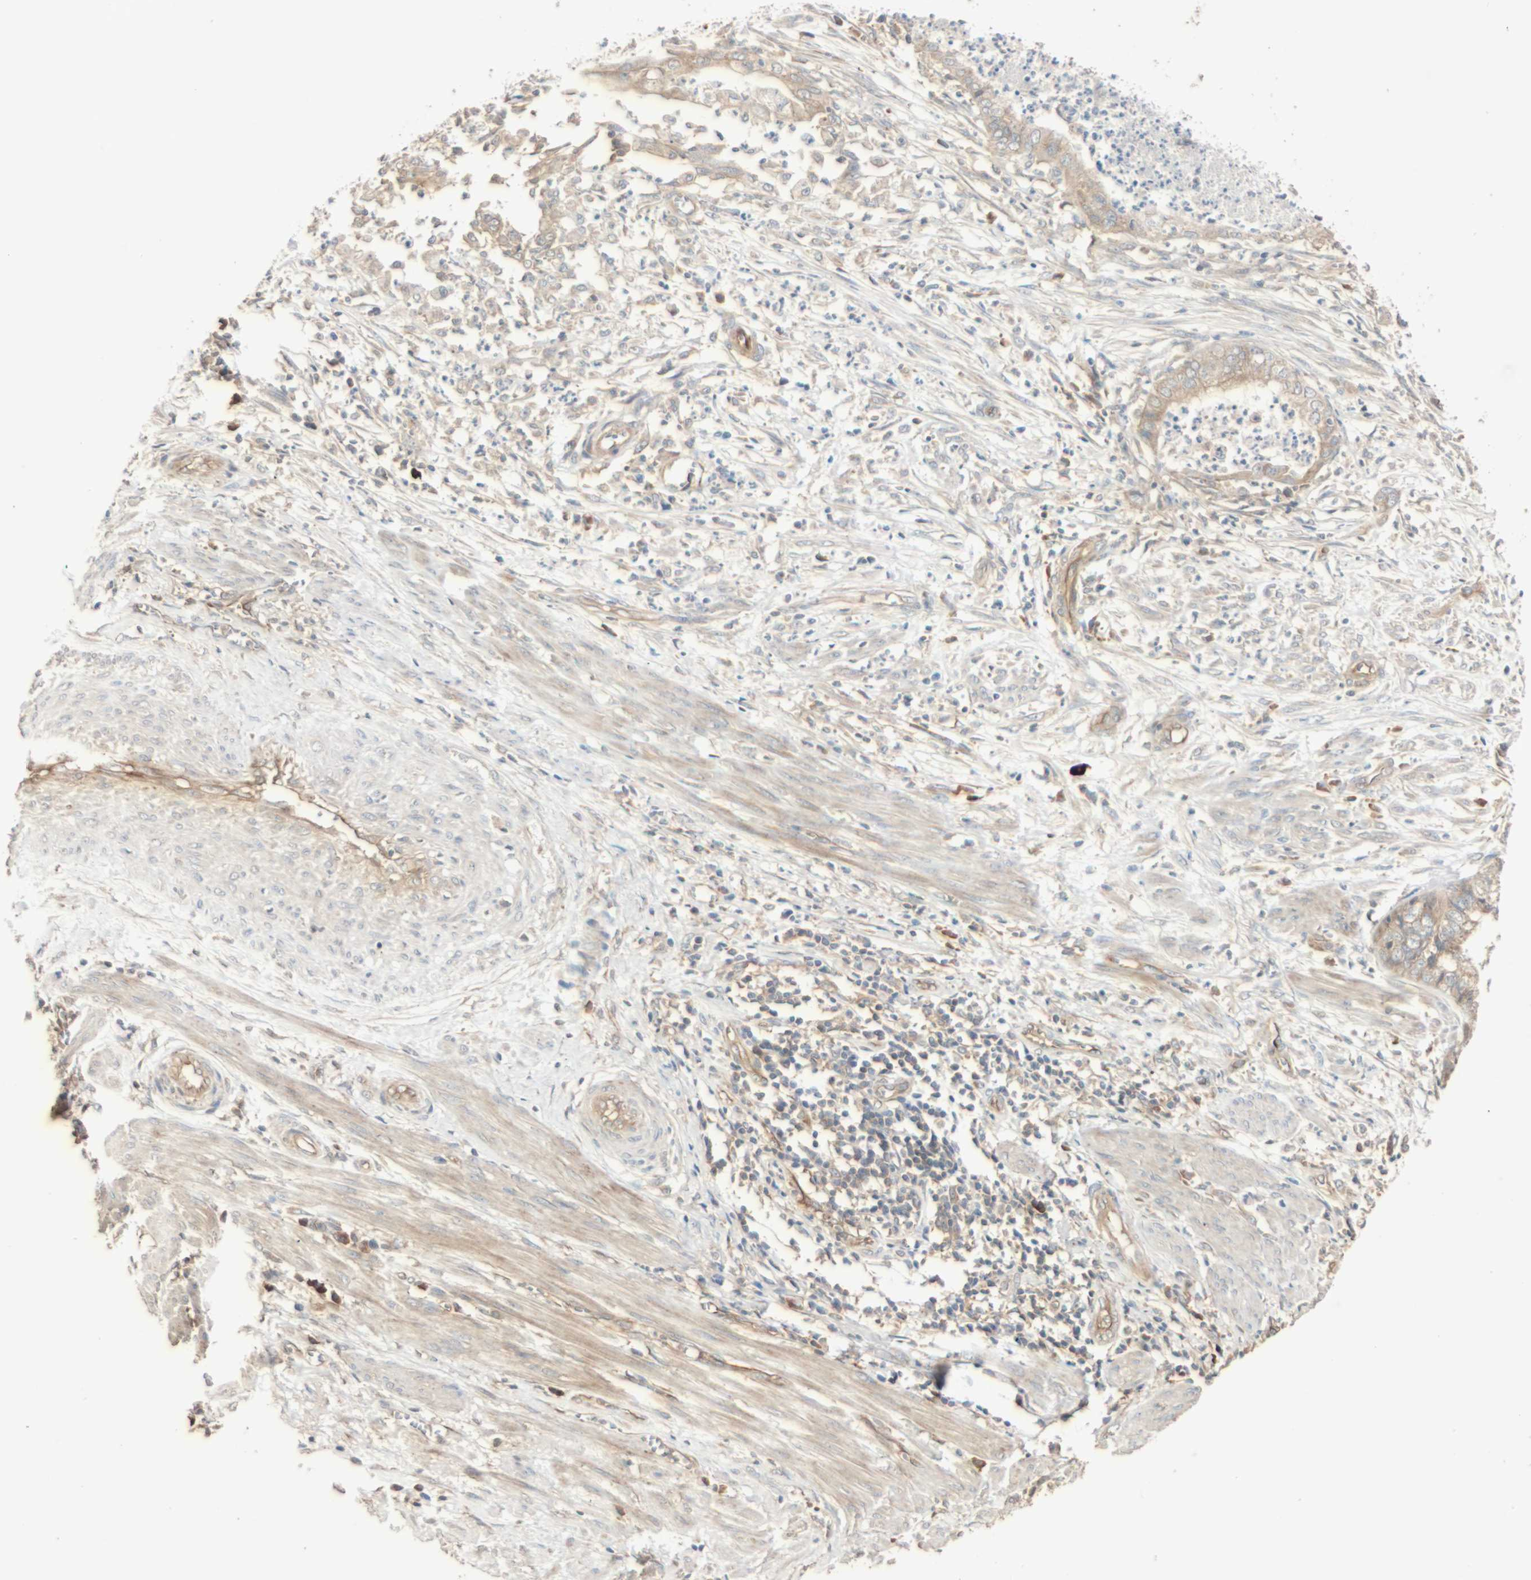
{"staining": {"intensity": "weak", "quantity": ">75%", "location": "cytoplasmic/membranous"}, "tissue": "endometrial cancer", "cell_type": "Tumor cells", "image_type": "cancer", "snomed": [{"axis": "morphology", "description": "Necrosis, NOS"}, {"axis": "morphology", "description": "Adenocarcinoma, NOS"}, {"axis": "topography", "description": "Endometrium"}], "caption": "Weak cytoplasmic/membranous expression for a protein is present in about >75% of tumor cells of adenocarcinoma (endometrial) using immunohistochemistry (IHC).", "gene": "GALK1", "patient": {"sex": "female", "age": 79}}